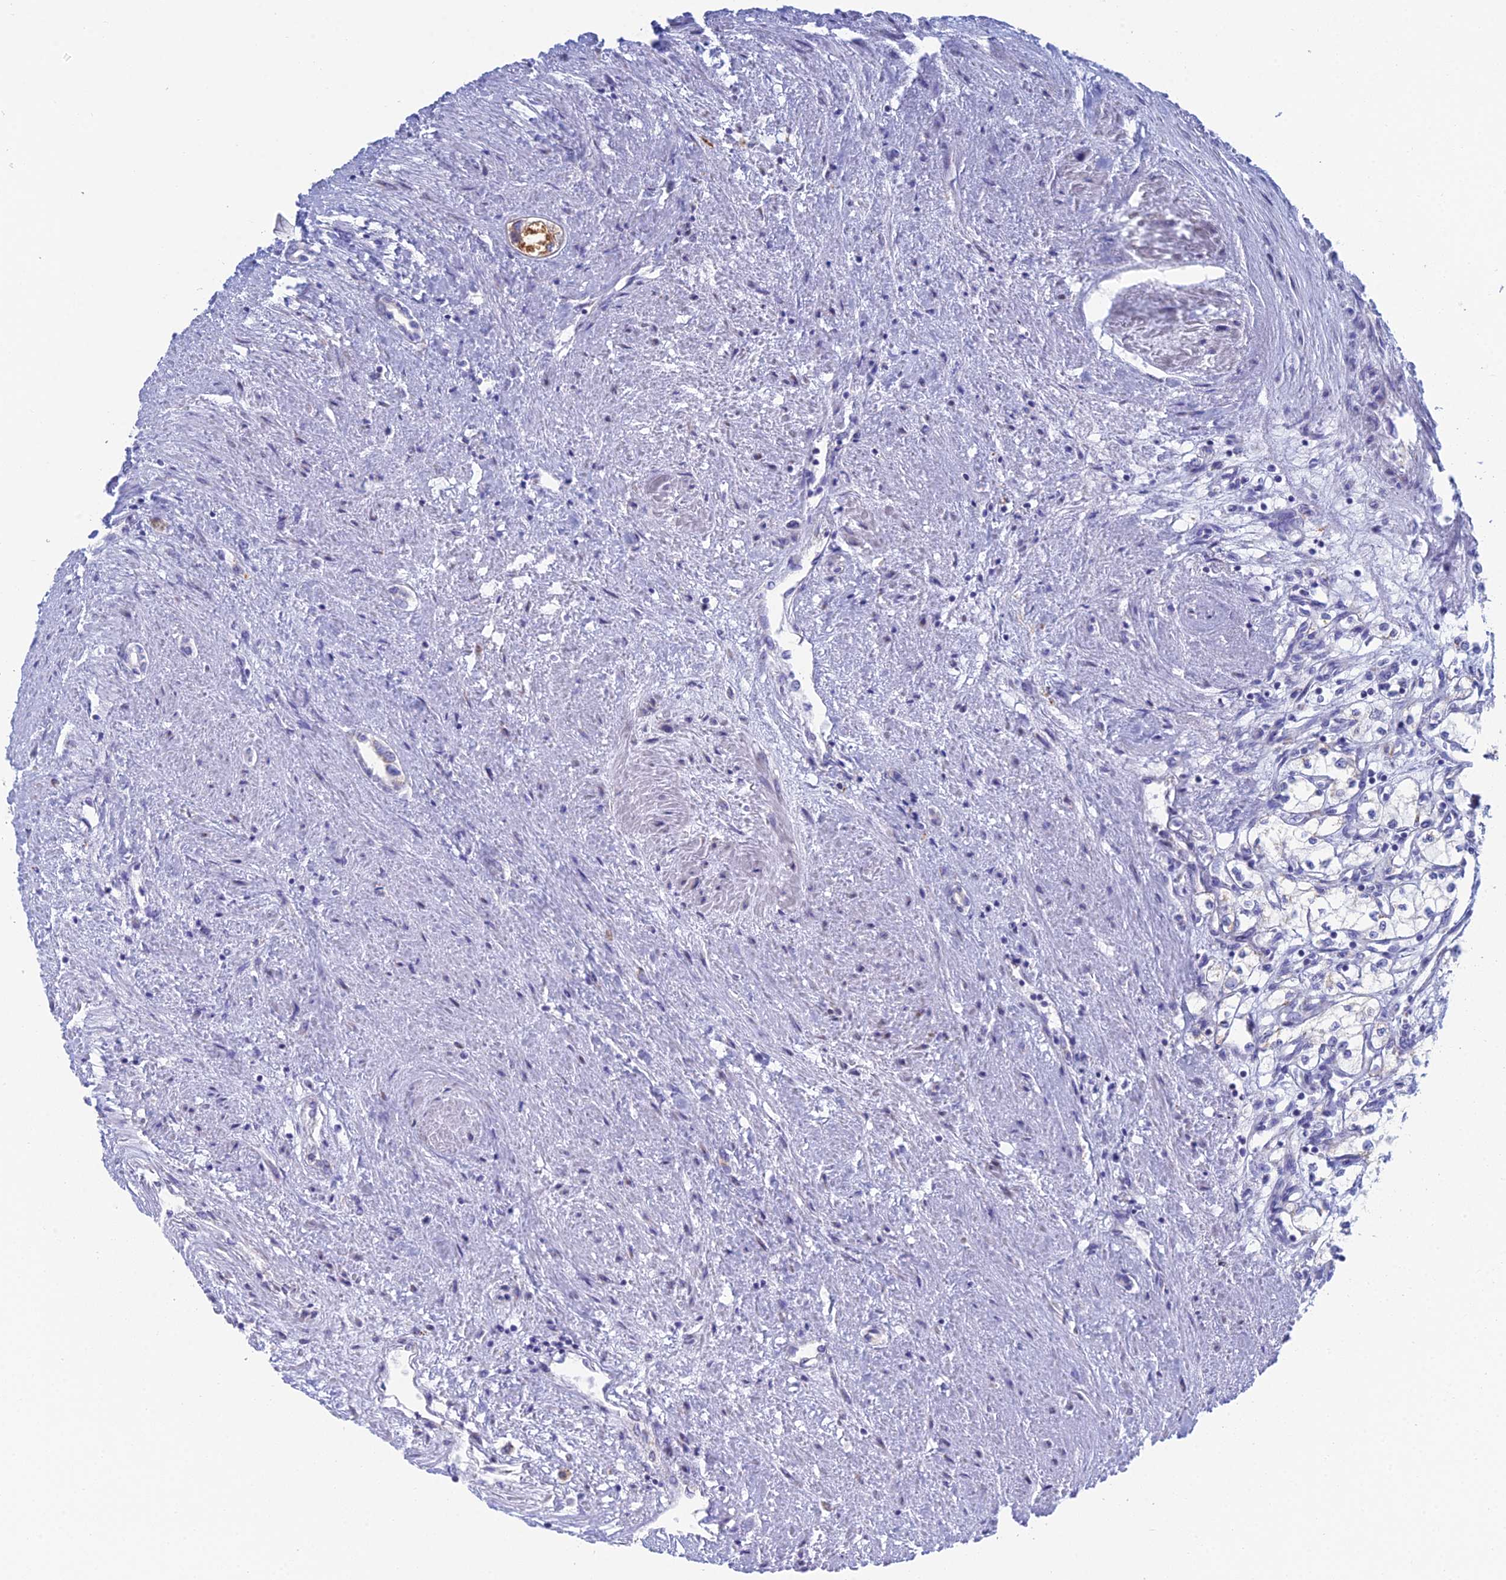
{"staining": {"intensity": "negative", "quantity": "none", "location": "none"}, "tissue": "renal cancer", "cell_type": "Tumor cells", "image_type": "cancer", "snomed": [{"axis": "morphology", "description": "Adenocarcinoma, NOS"}, {"axis": "topography", "description": "Kidney"}], "caption": "Tumor cells are negative for brown protein staining in renal cancer (adenocarcinoma). The staining was performed using DAB to visualize the protein expression in brown, while the nuclei were stained in blue with hematoxylin (Magnification: 20x).", "gene": "CFAP210", "patient": {"sex": "male", "age": 59}}